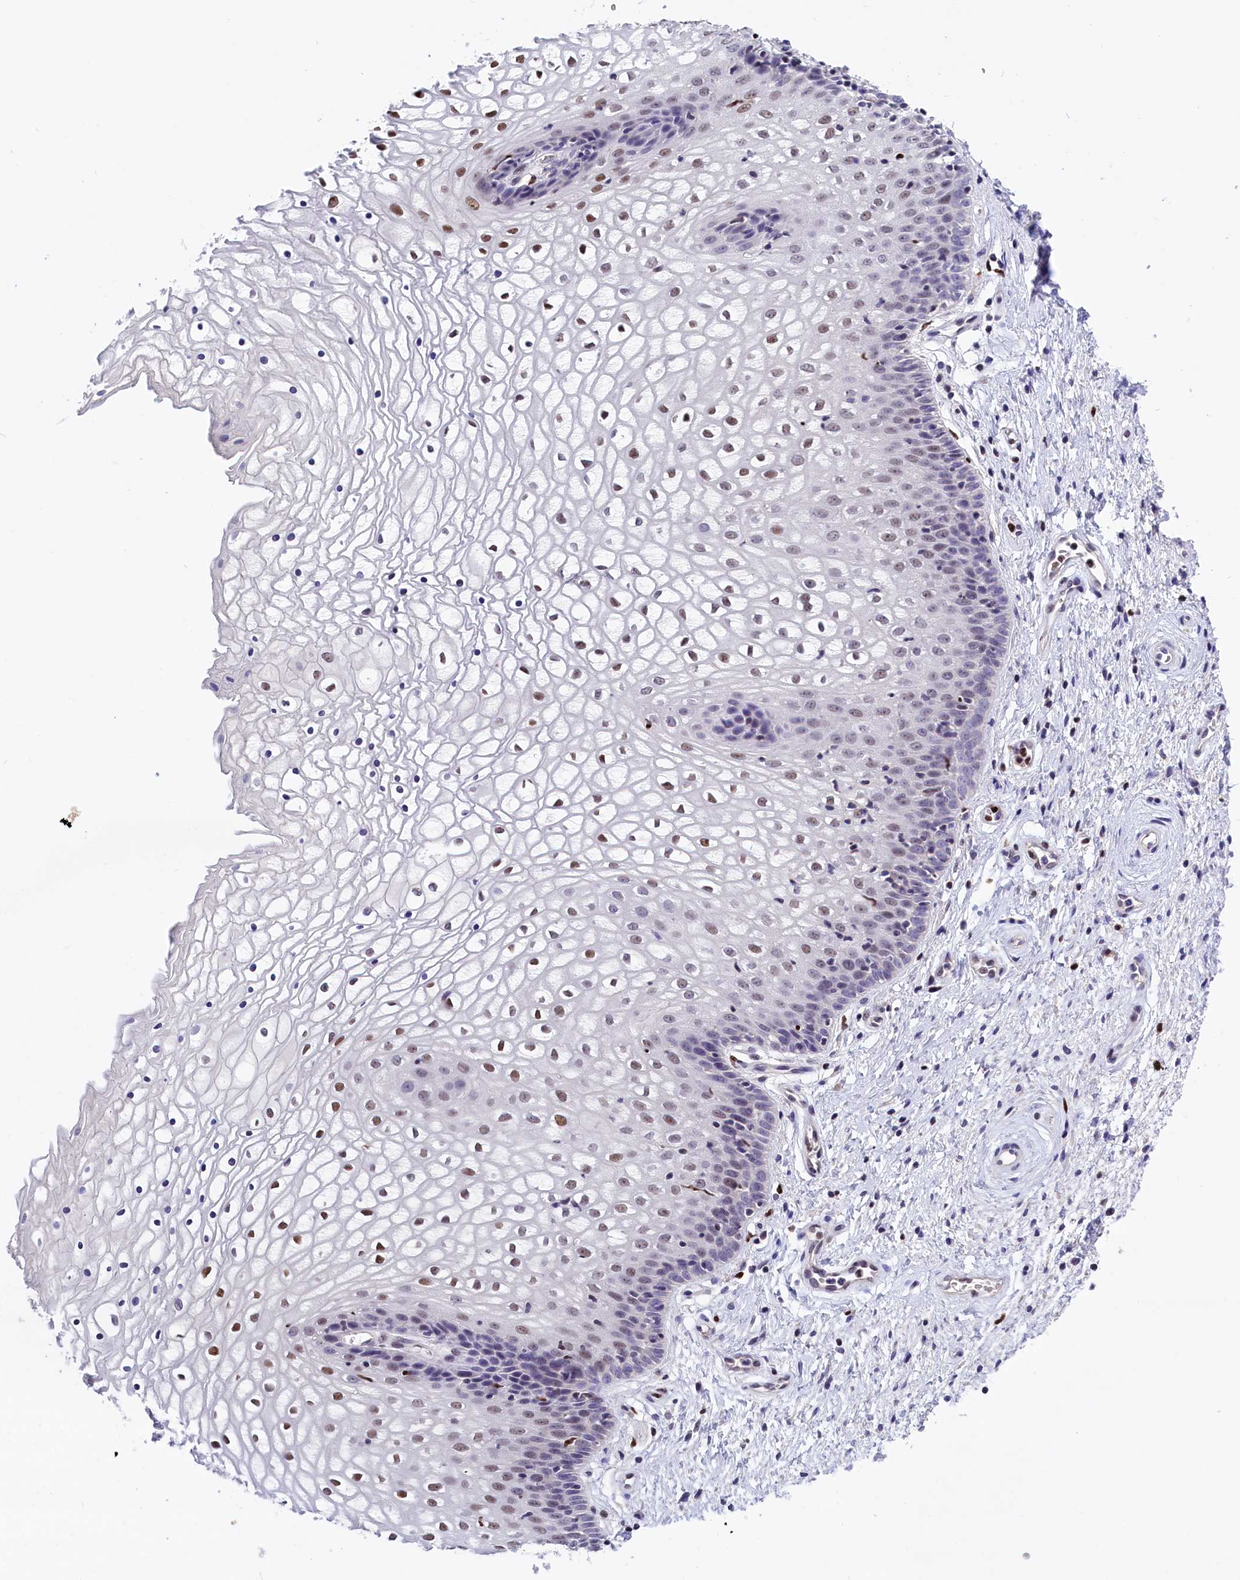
{"staining": {"intensity": "moderate", "quantity": "<25%", "location": "nuclear"}, "tissue": "vagina", "cell_type": "Squamous epithelial cells", "image_type": "normal", "snomed": [{"axis": "morphology", "description": "Normal tissue, NOS"}, {"axis": "topography", "description": "Vagina"}], "caption": "Immunohistochemical staining of normal human vagina exhibits moderate nuclear protein expression in approximately <25% of squamous epithelial cells.", "gene": "BTBD9", "patient": {"sex": "female", "age": 34}}